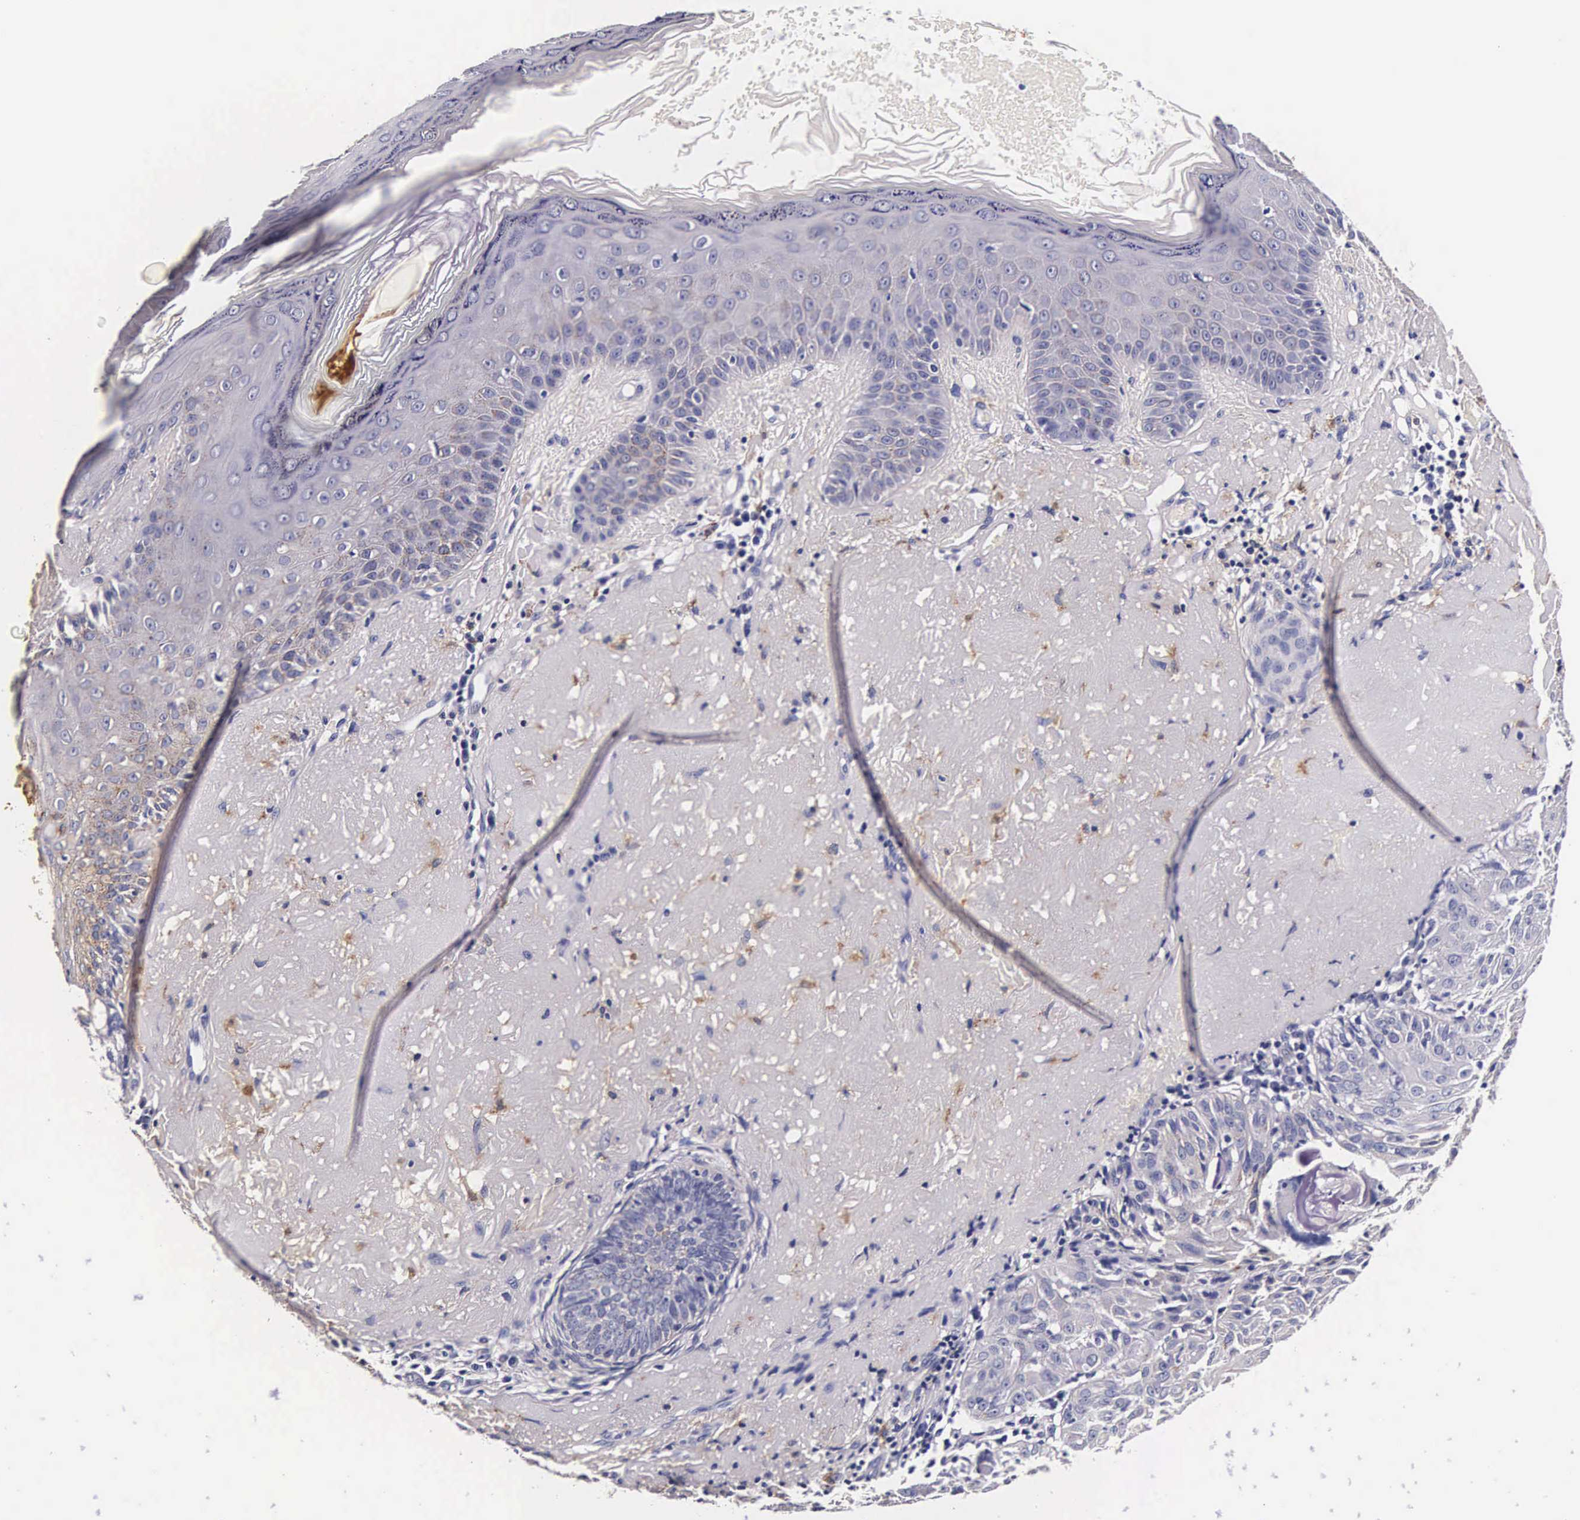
{"staining": {"intensity": "negative", "quantity": "none", "location": "none"}, "tissue": "skin cancer", "cell_type": "Tumor cells", "image_type": "cancer", "snomed": [{"axis": "morphology", "description": "Squamous cell carcinoma, NOS"}, {"axis": "topography", "description": "Skin"}], "caption": "Skin cancer (squamous cell carcinoma) stained for a protein using immunohistochemistry (IHC) shows no expression tumor cells.", "gene": "CTSB", "patient": {"sex": "female", "age": 89}}